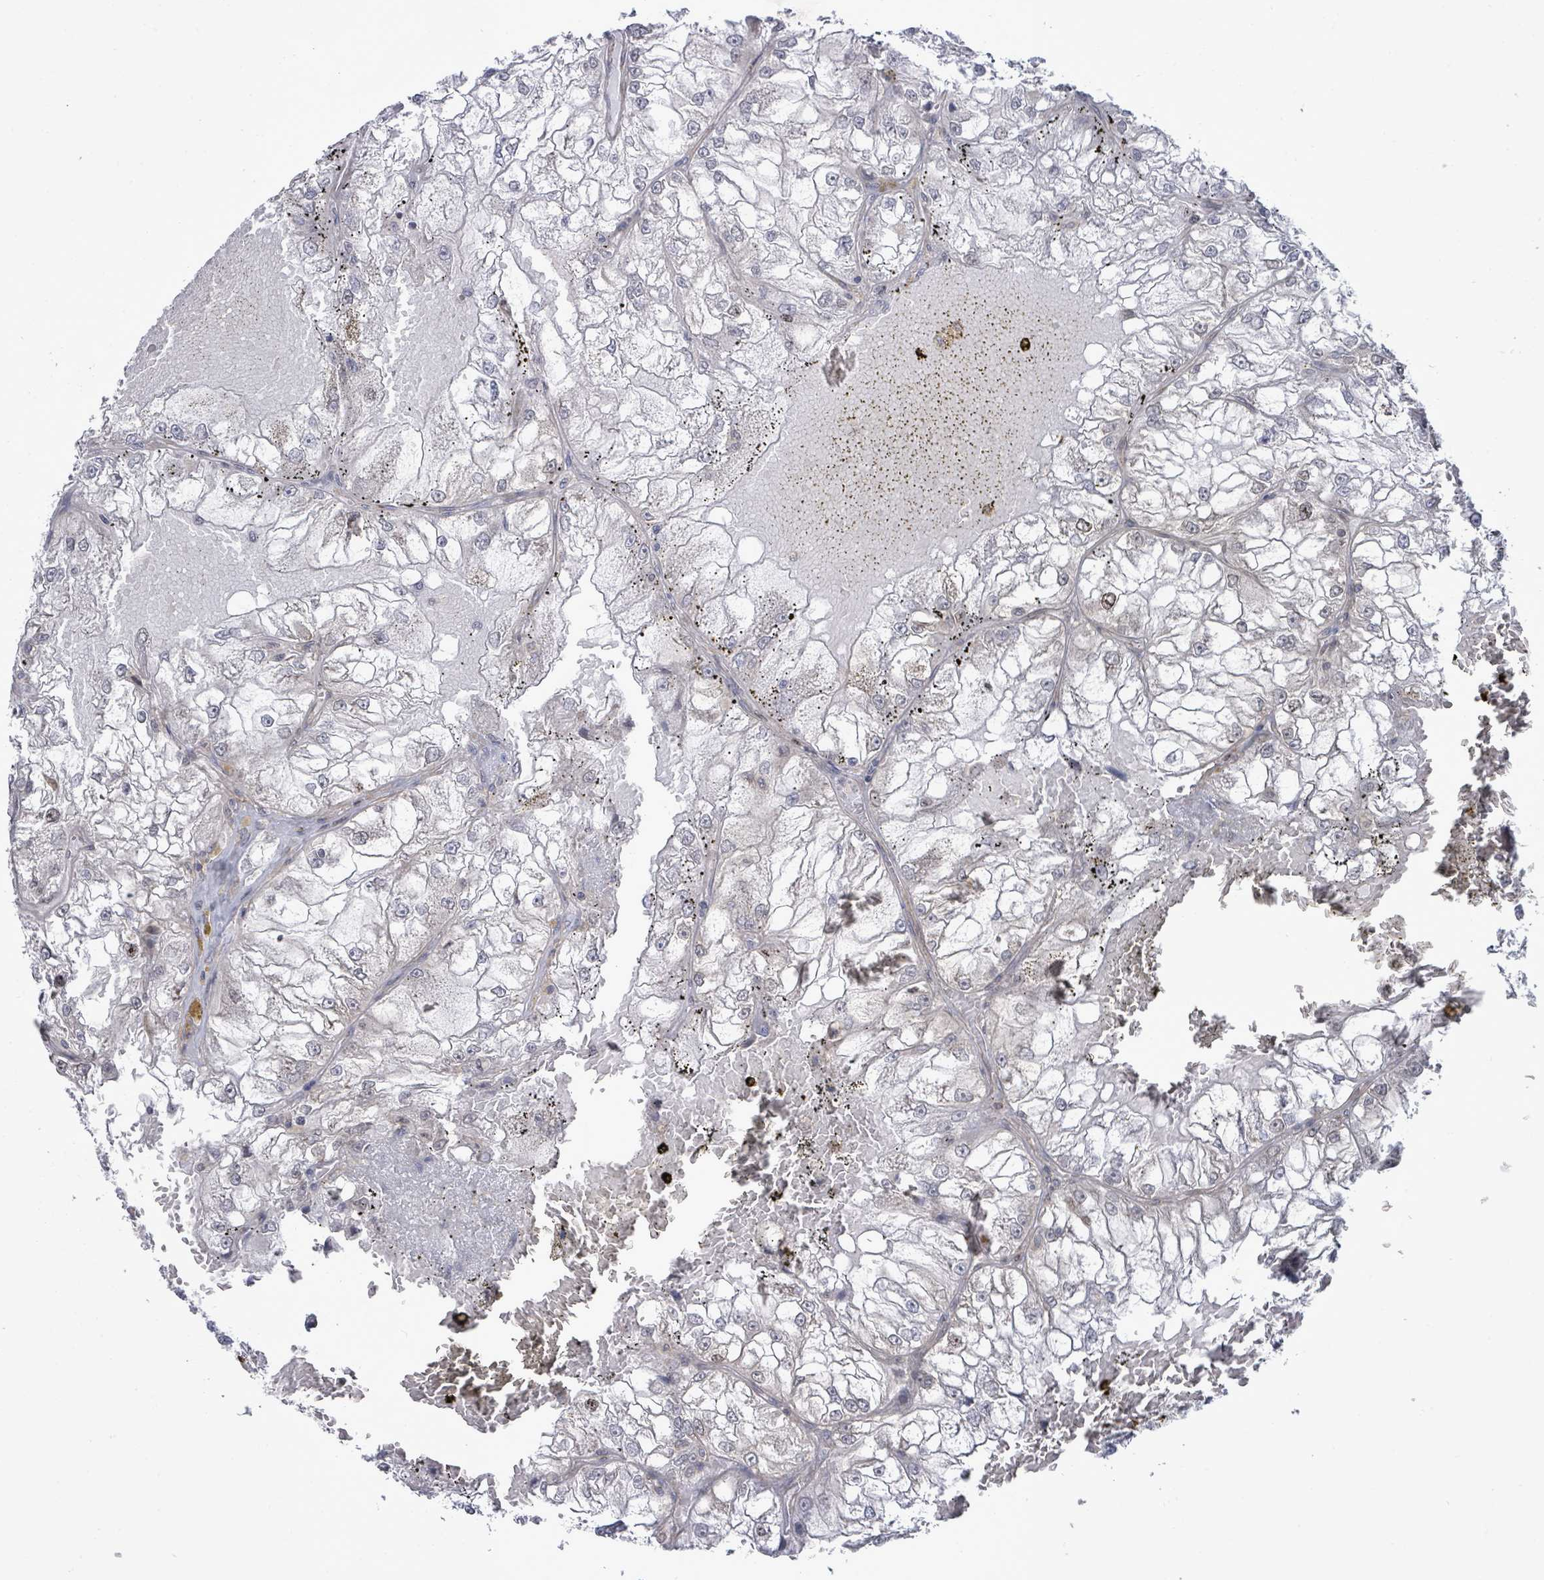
{"staining": {"intensity": "moderate", "quantity": "<25%", "location": "cytoplasmic/membranous,nuclear"}, "tissue": "renal cancer", "cell_type": "Tumor cells", "image_type": "cancer", "snomed": [{"axis": "morphology", "description": "Adenocarcinoma, NOS"}, {"axis": "topography", "description": "Kidney"}], "caption": "This histopathology image shows immunohistochemistry staining of renal adenocarcinoma, with low moderate cytoplasmic/membranous and nuclear positivity in about <25% of tumor cells.", "gene": "PAPSS1", "patient": {"sex": "female", "age": 72}}